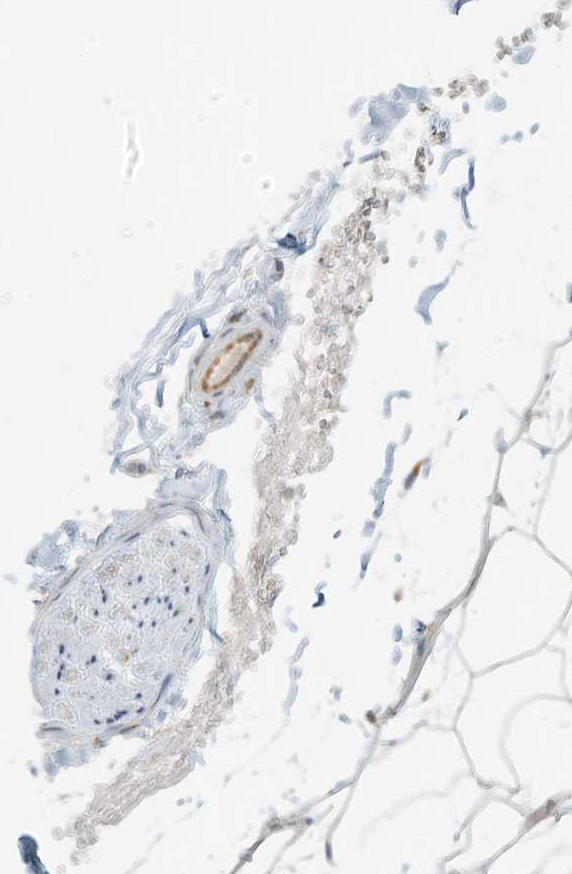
{"staining": {"intensity": "negative", "quantity": "none", "location": "none"}, "tissue": "adipose tissue", "cell_type": "Adipocytes", "image_type": "normal", "snomed": [{"axis": "morphology", "description": "Normal tissue, NOS"}, {"axis": "topography", "description": "Breast"}], "caption": "Adipocytes show no significant protein positivity in normal adipose tissue. Nuclei are stained in blue.", "gene": "STT3A", "patient": {"sex": "female", "age": 23}}